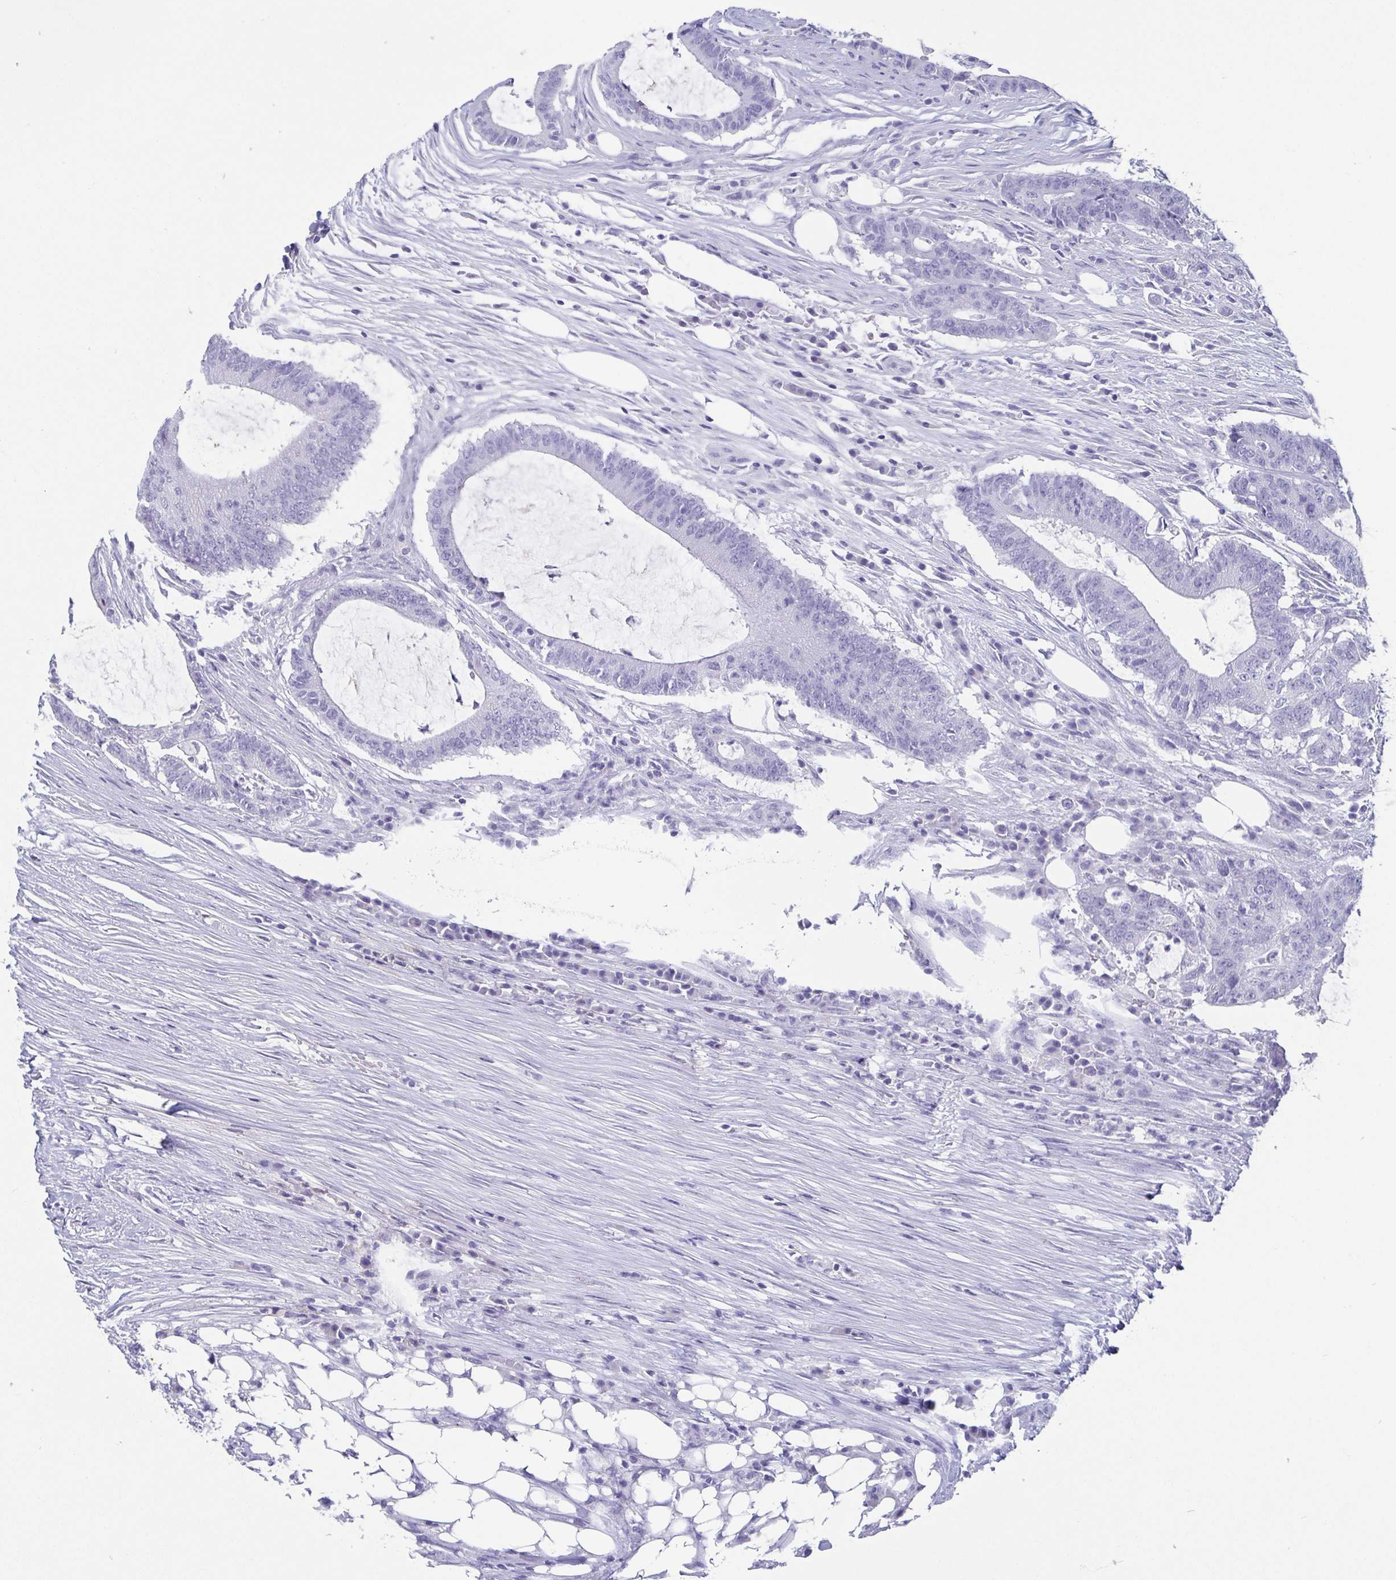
{"staining": {"intensity": "negative", "quantity": "none", "location": "none"}, "tissue": "colorectal cancer", "cell_type": "Tumor cells", "image_type": "cancer", "snomed": [{"axis": "morphology", "description": "Adenocarcinoma, NOS"}, {"axis": "topography", "description": "Colon"}], "caption": "Photomicrograph shows no significant protein expression in tumor cells of colorectal adenocarcinoma.", "gene": "SCGN", "patient": {"sex": "female", "age": 43}}